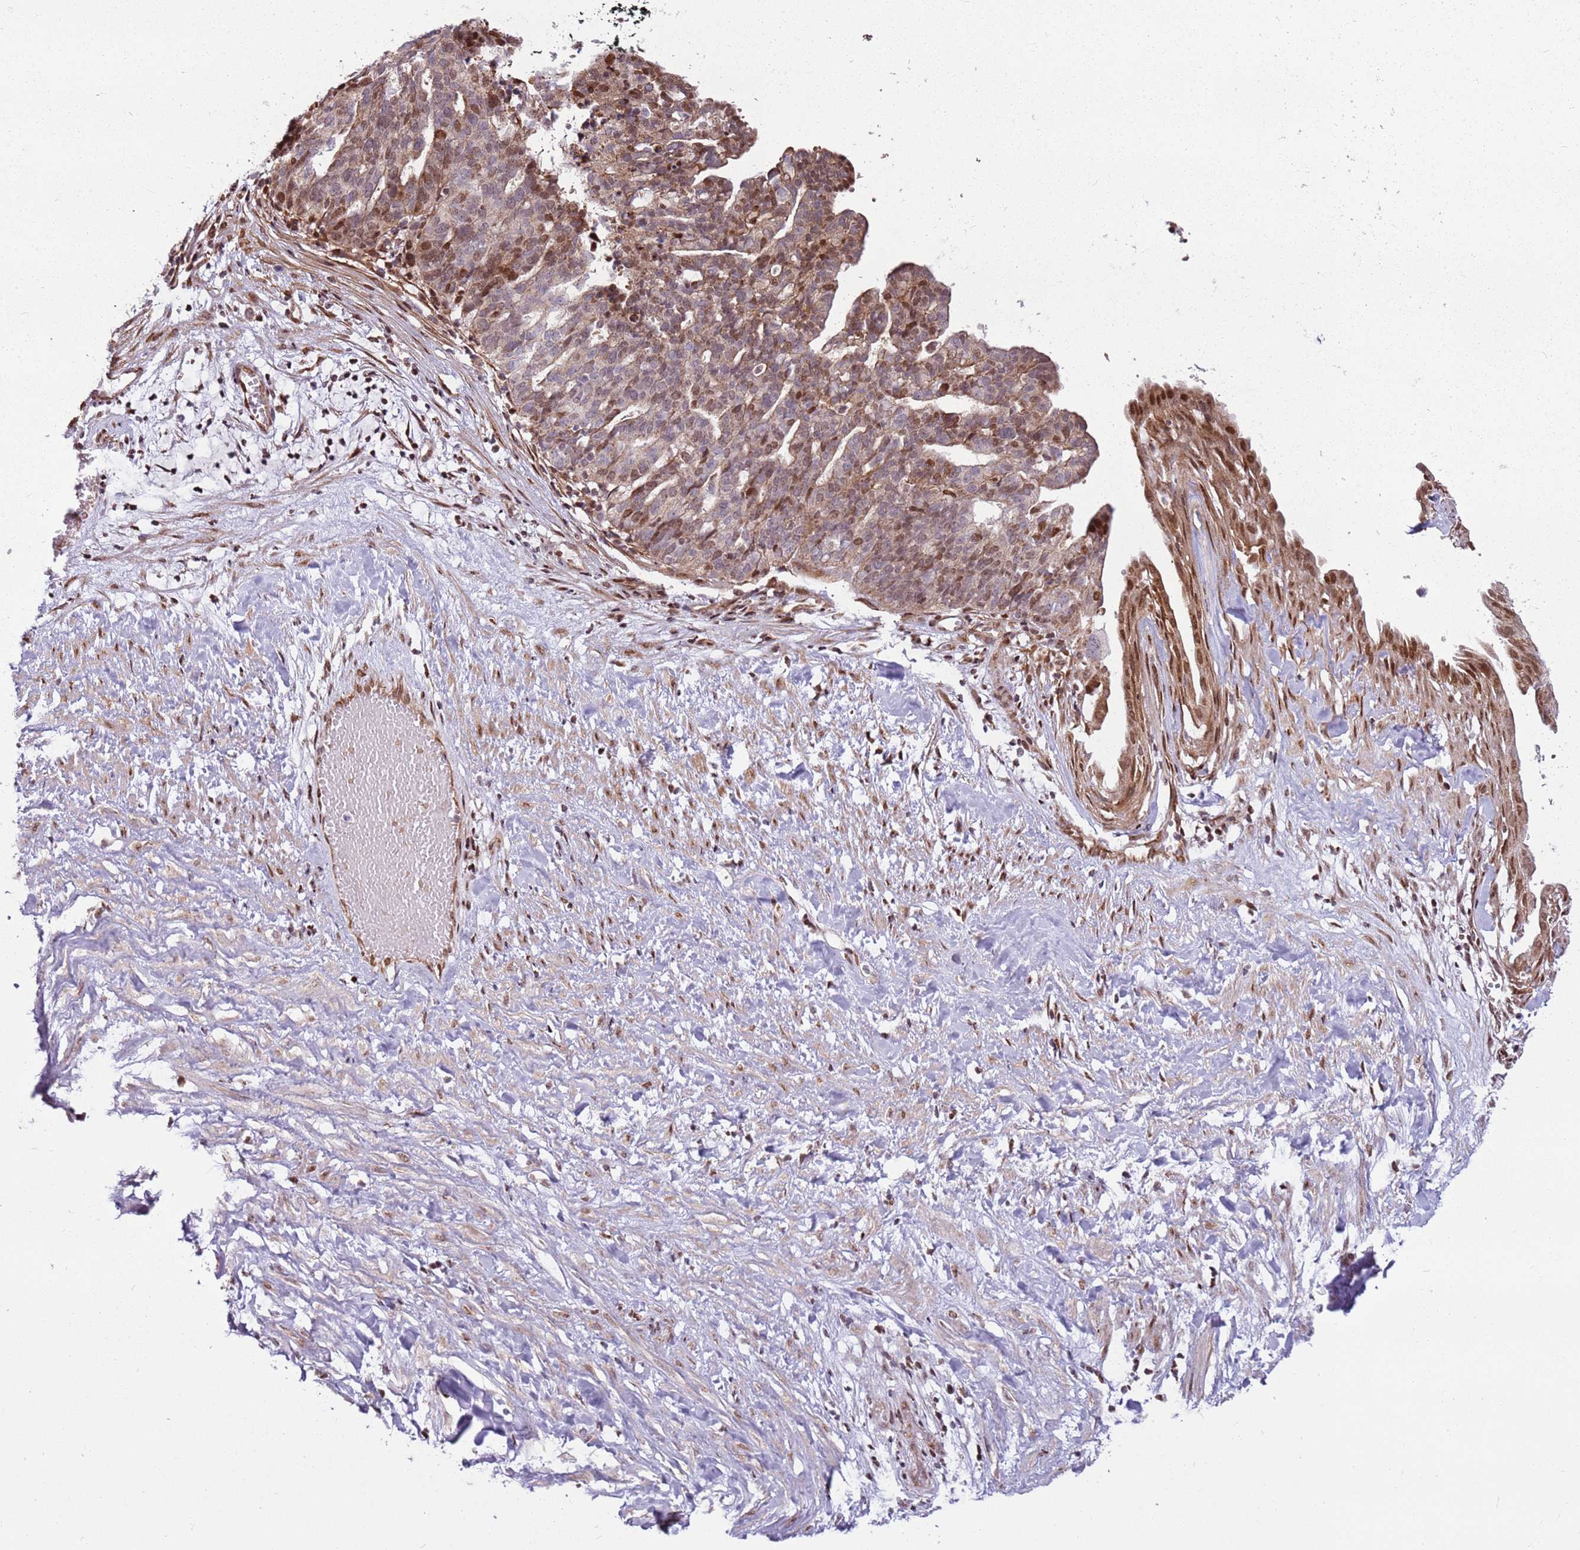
{"staining": {"intensity": "moderate", "quantity": ">75%", "location": "cytoplasmic/membranous,nuclear"}, "tissue": "ovarian cancer", "cell_type": "Tumor cells", "image_type": "cancer", "snomed": [{"axis": "morphology", "description": "Cystadenocarcinoma, serous, NOS"}, {"axis": "topography", "description": "Ovary"}], "caption": "Brown immunohistochemical staining in ovarian cancer exhibits moderate cytoplasmic/membranous and nuclear positivity in approximately >75% of tumor cells.", "gene": "PCTP", "patient": {"sex": "female", "age": 59}}